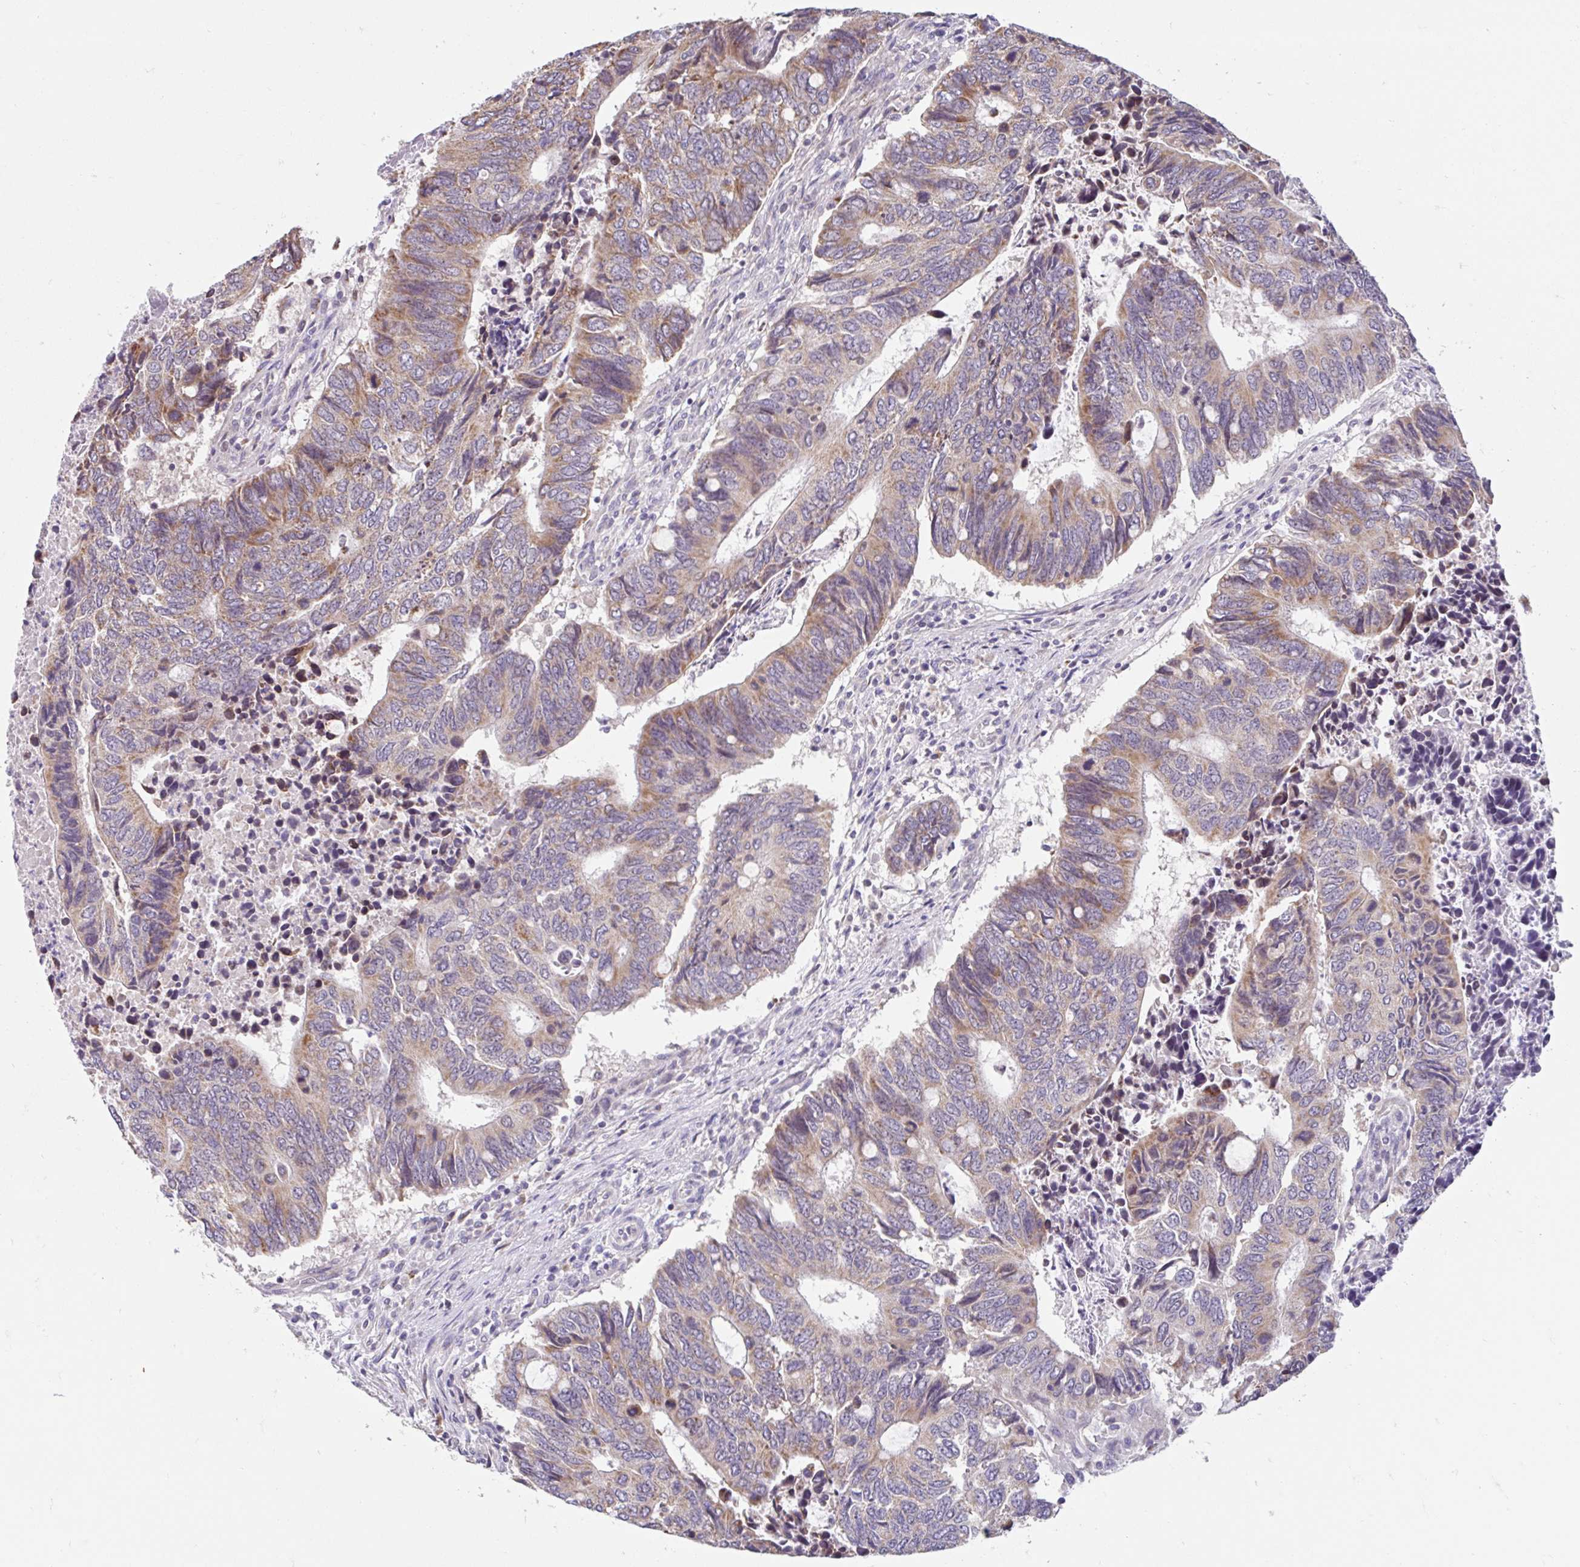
{"staining": {"intensity": "moderate", "quantity": "25%-75%", "location": "cytoplasmic/membranous"}, "tissue": "colorectal cancer", "cell_type": "Tumor cells", "image_type": "cancer", "snomed": [{"axis": "morphology", "description": "Adenocarcinoma, NOS"}, {"axis": "topography", "description": "Colon"}], "caption": "The image exhibits a brown stain indicating the presence of a protein in the cytoplasmic/membranous of tumor cells in colorectal cancer. (Brightfield microscopy of DAB IHC at high magnification).", "gene": "NT5C1B", "patient": {"sex": "male", "age": 87}}